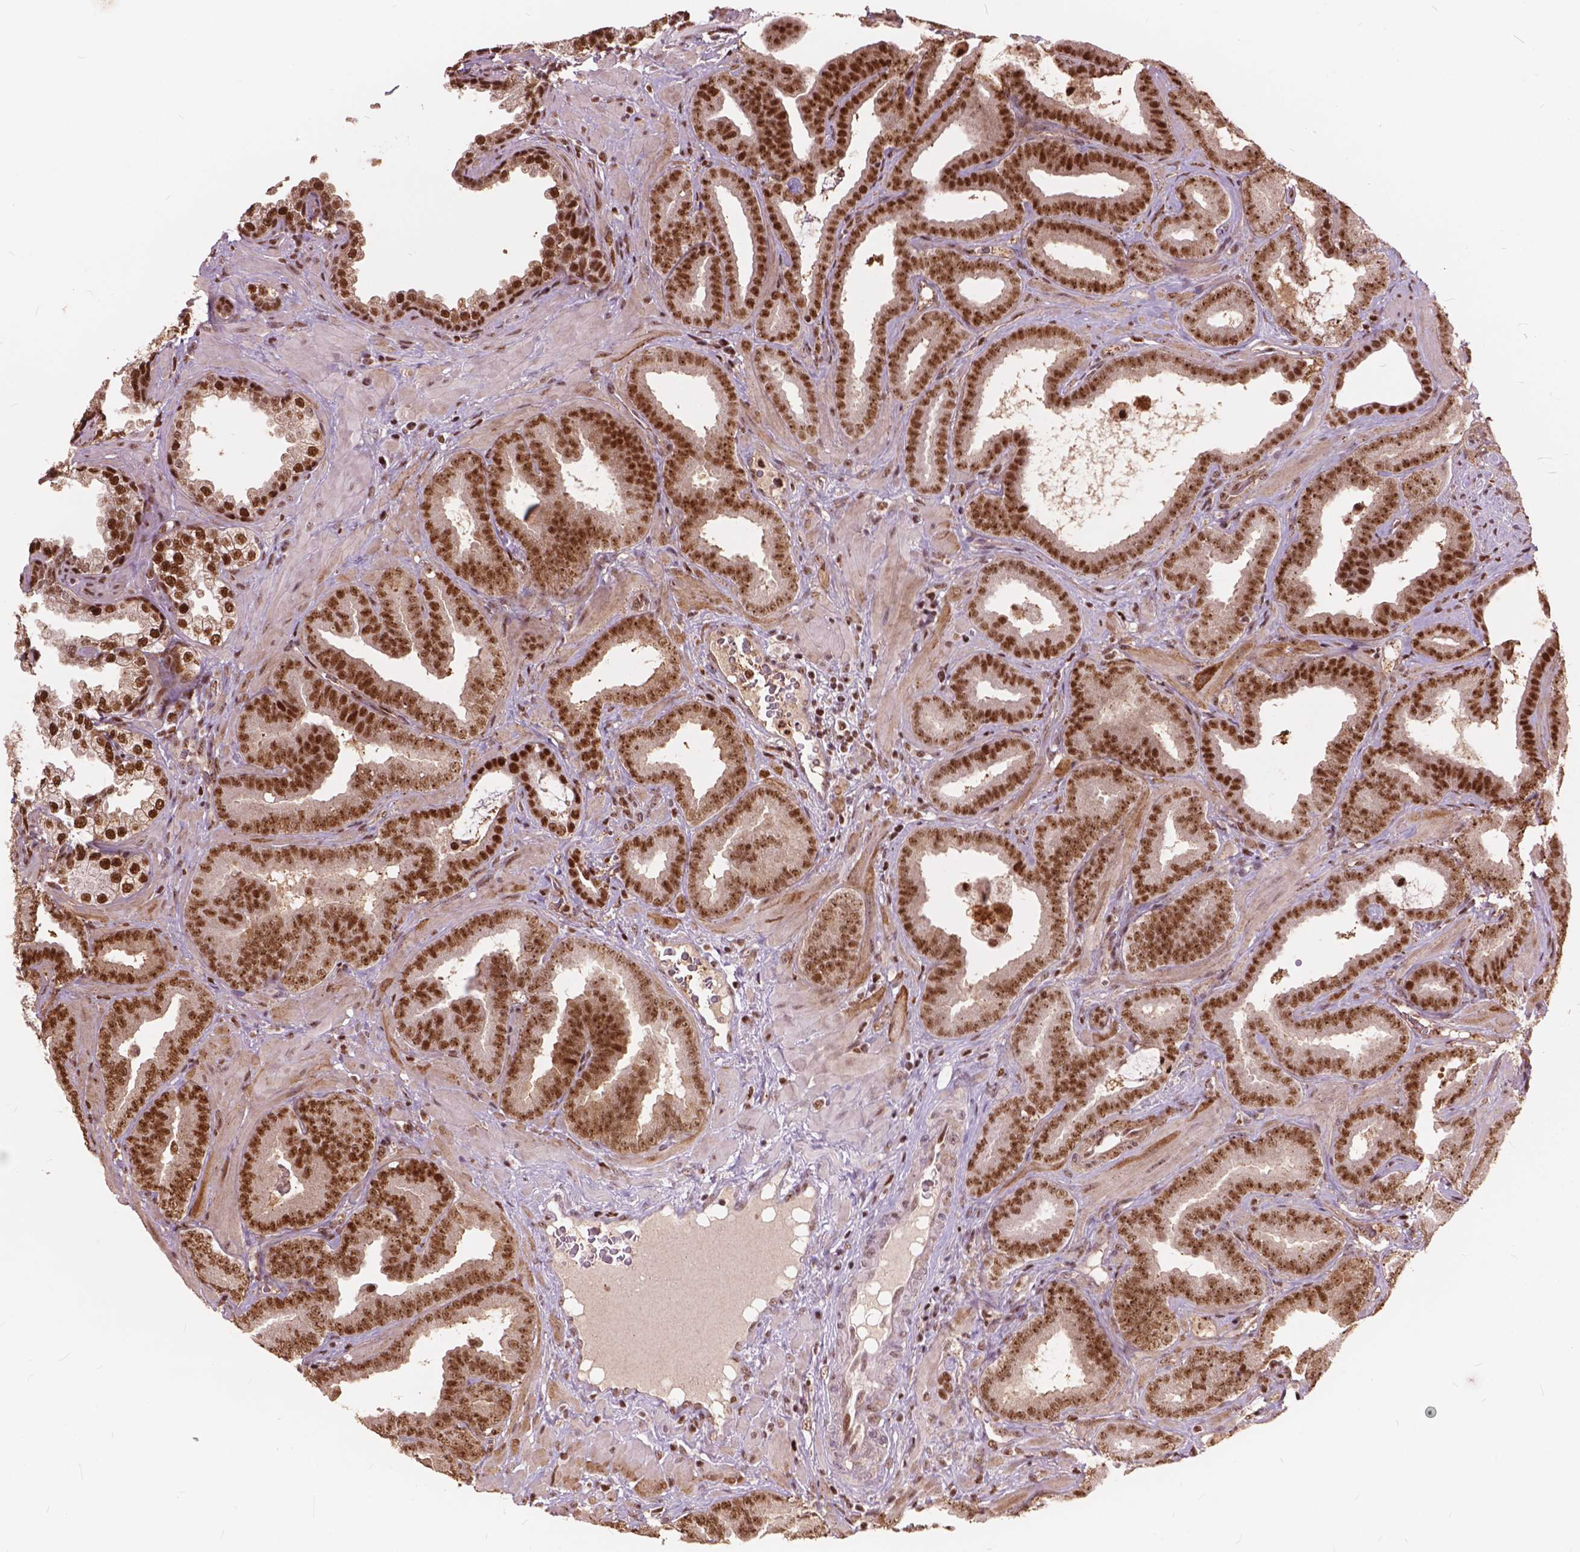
{"staining": {"intensity": "strong", "quantity": ">75%", "location": "nuclear"}, "tissue": "prostate cancer", "cell_type": "Tumor cells", "image_type": "cancer", "snomed": [{"axis": "morphology", "description": "Adenocarcinoma, Low grade"}, {"axis": "topography", "description": "Prostate"}], "caption": "Prostate low-grade adenocarcinoma stained for a protein exhibits strong nuclear positivity in tumor cells.", "gene": "ANP32B", "patient": {"sex": "male", "age": 63}}